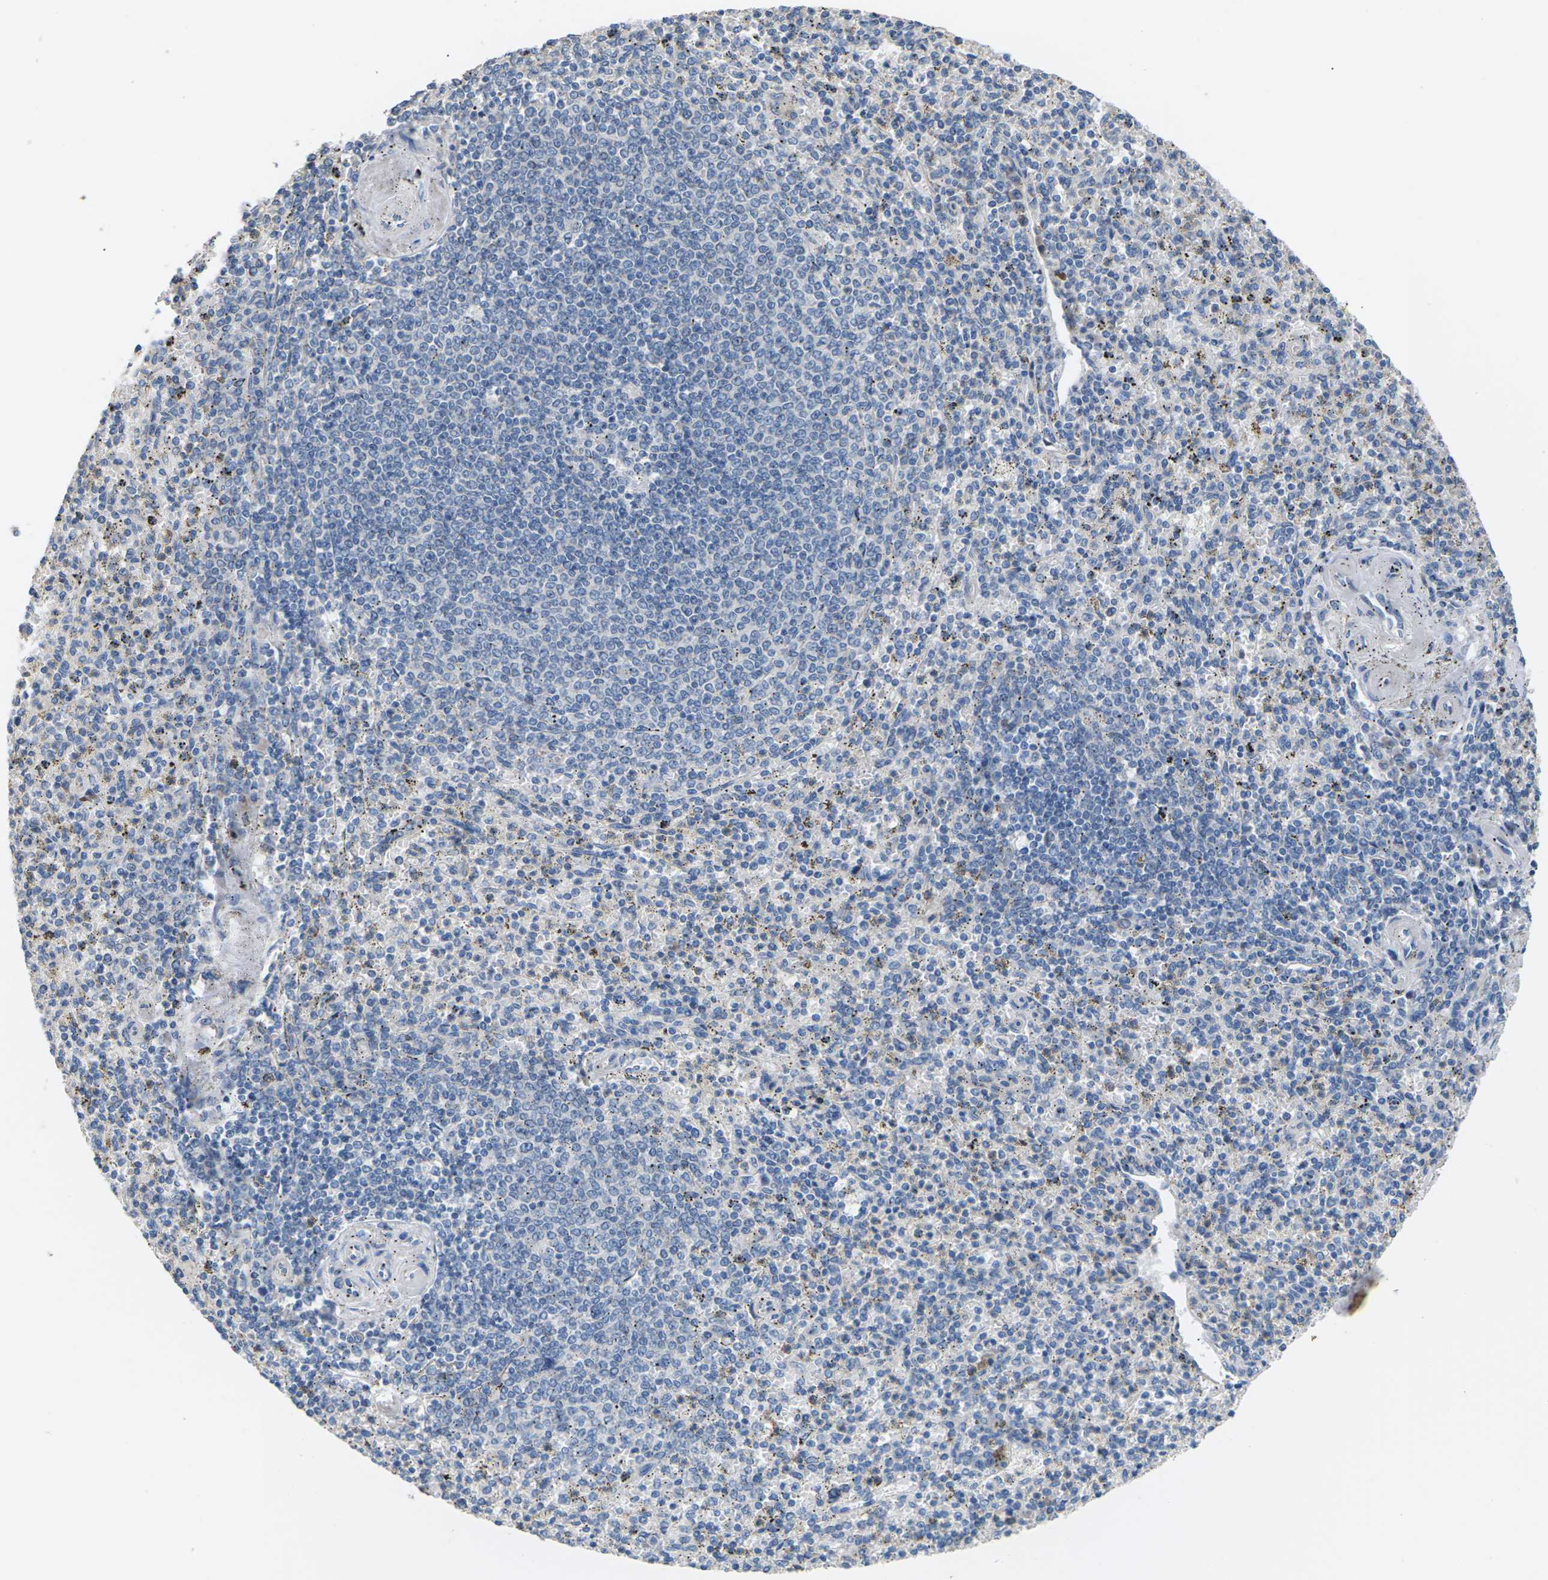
{"staining": {"intensity": "negative", "quantity": "none", "location": "none"}, "tissue": "spleen", "cell_type": "Cells in red pulp", "image_type": "normal", "snomed": [{"axis": "morphology", "description": "Normal tissue, NOS"}, {"axis": "topography", "description": "Spleen"}], "caption": "Immunohistochemistry (IHC) photomicrograph of unremarkable spleen: human spleen stained with DAB exhibits no significant protein positivity in cells in red pulp.", "gene": "KLHDC8B", "patient": {"sex": "male", "age": 72}}